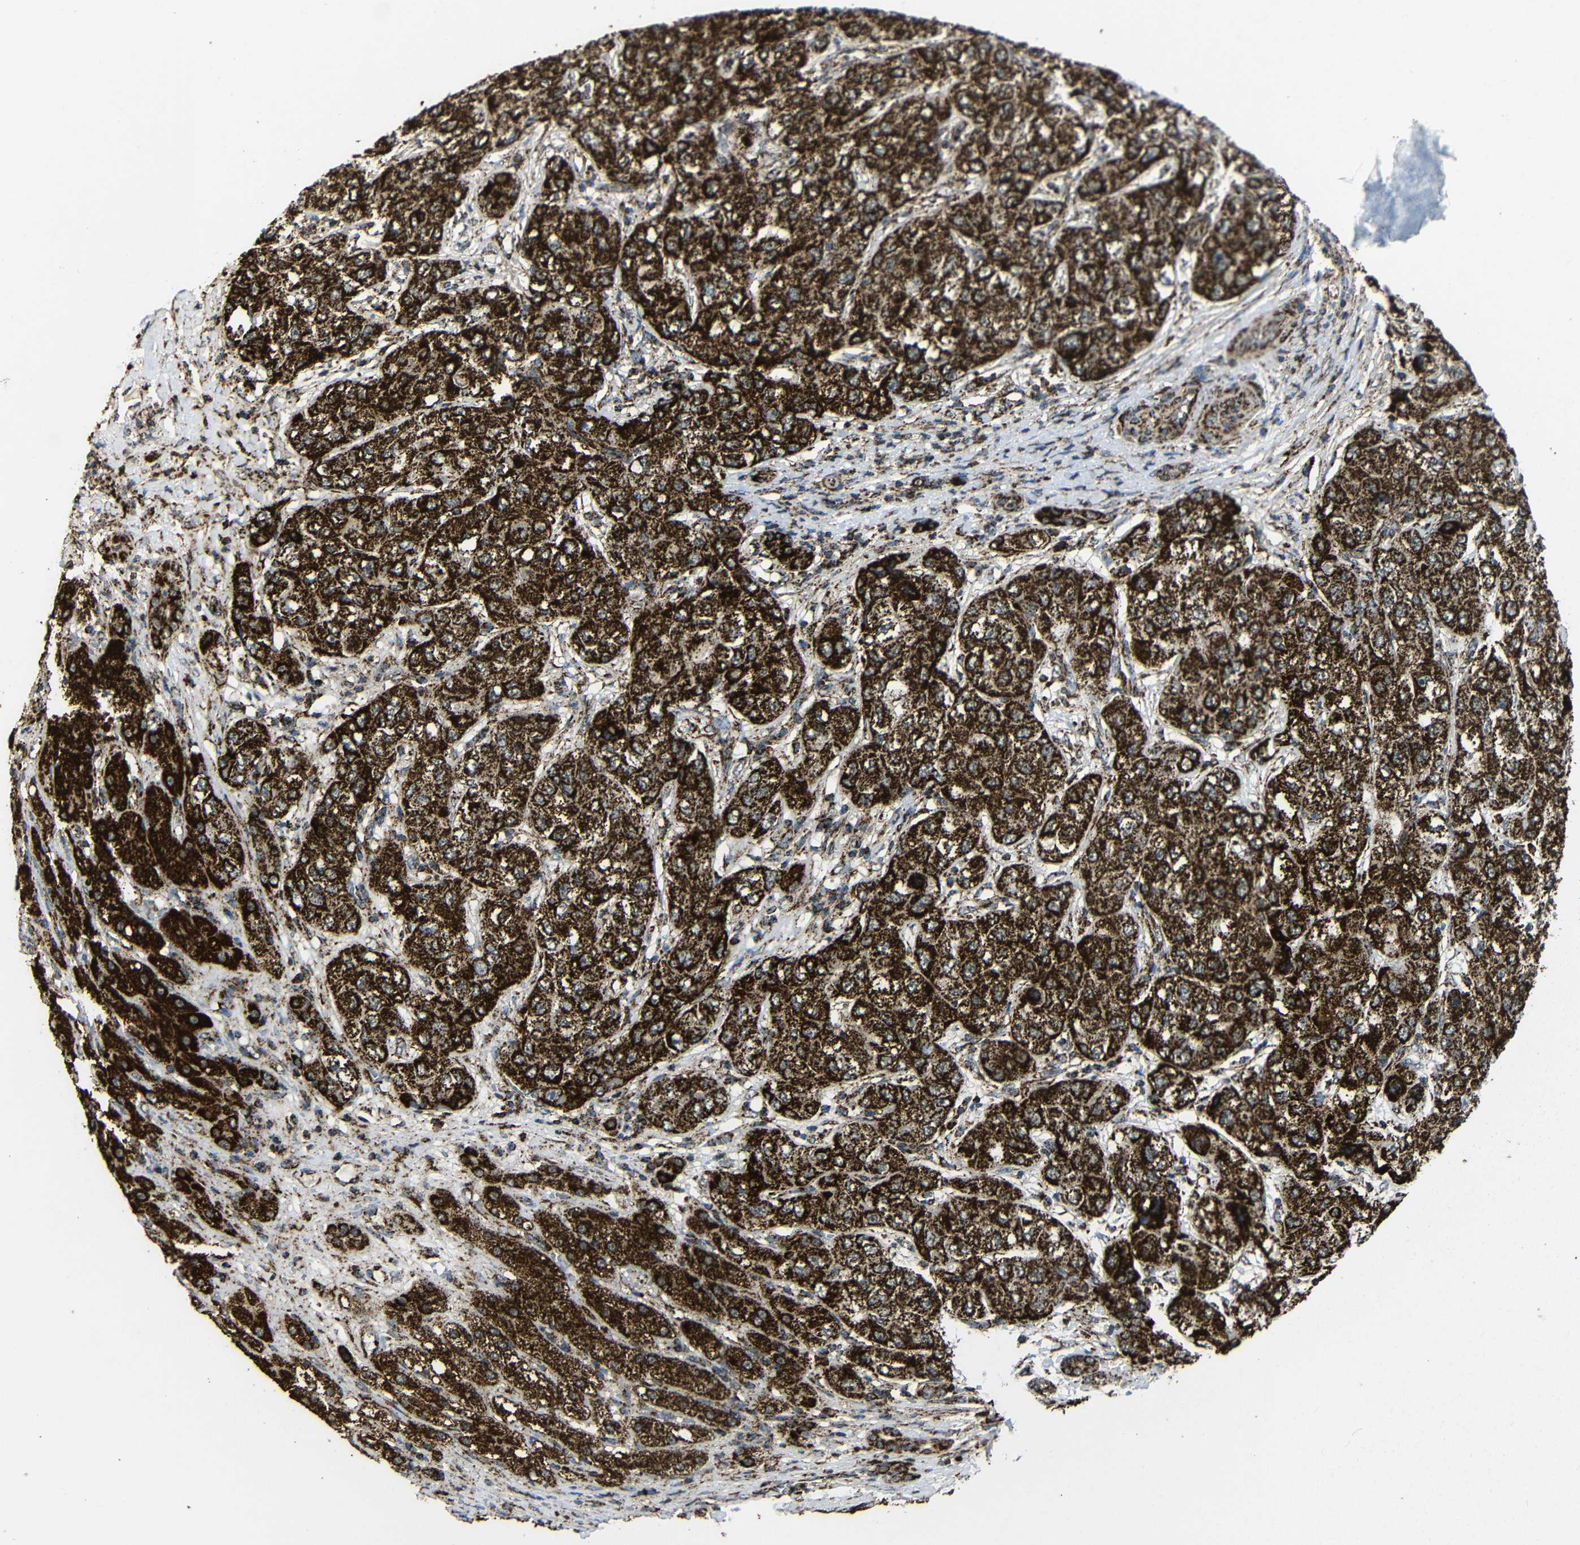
{"staining": {"intensity": "strong", "quantity": ">75%", "location": "cytoplasmic/membranous"}, "tissue": "liver cancer", "cell_type": "Tumor cells", "image_type": "cancer", "snomed": [{"axis": "morphology", "description": "Carcinoma, Hepatocellular, NOS"}, {"axis": "topography", "description": "Liver"}], "caption": "A brown stain highlights strong cytoplasmic/membranous positivity of a protein in liver hepatocellular carcinoma tumor cells.", "gene": "ATP5F1A", "patient": {"sex": "male", "age": 80}}